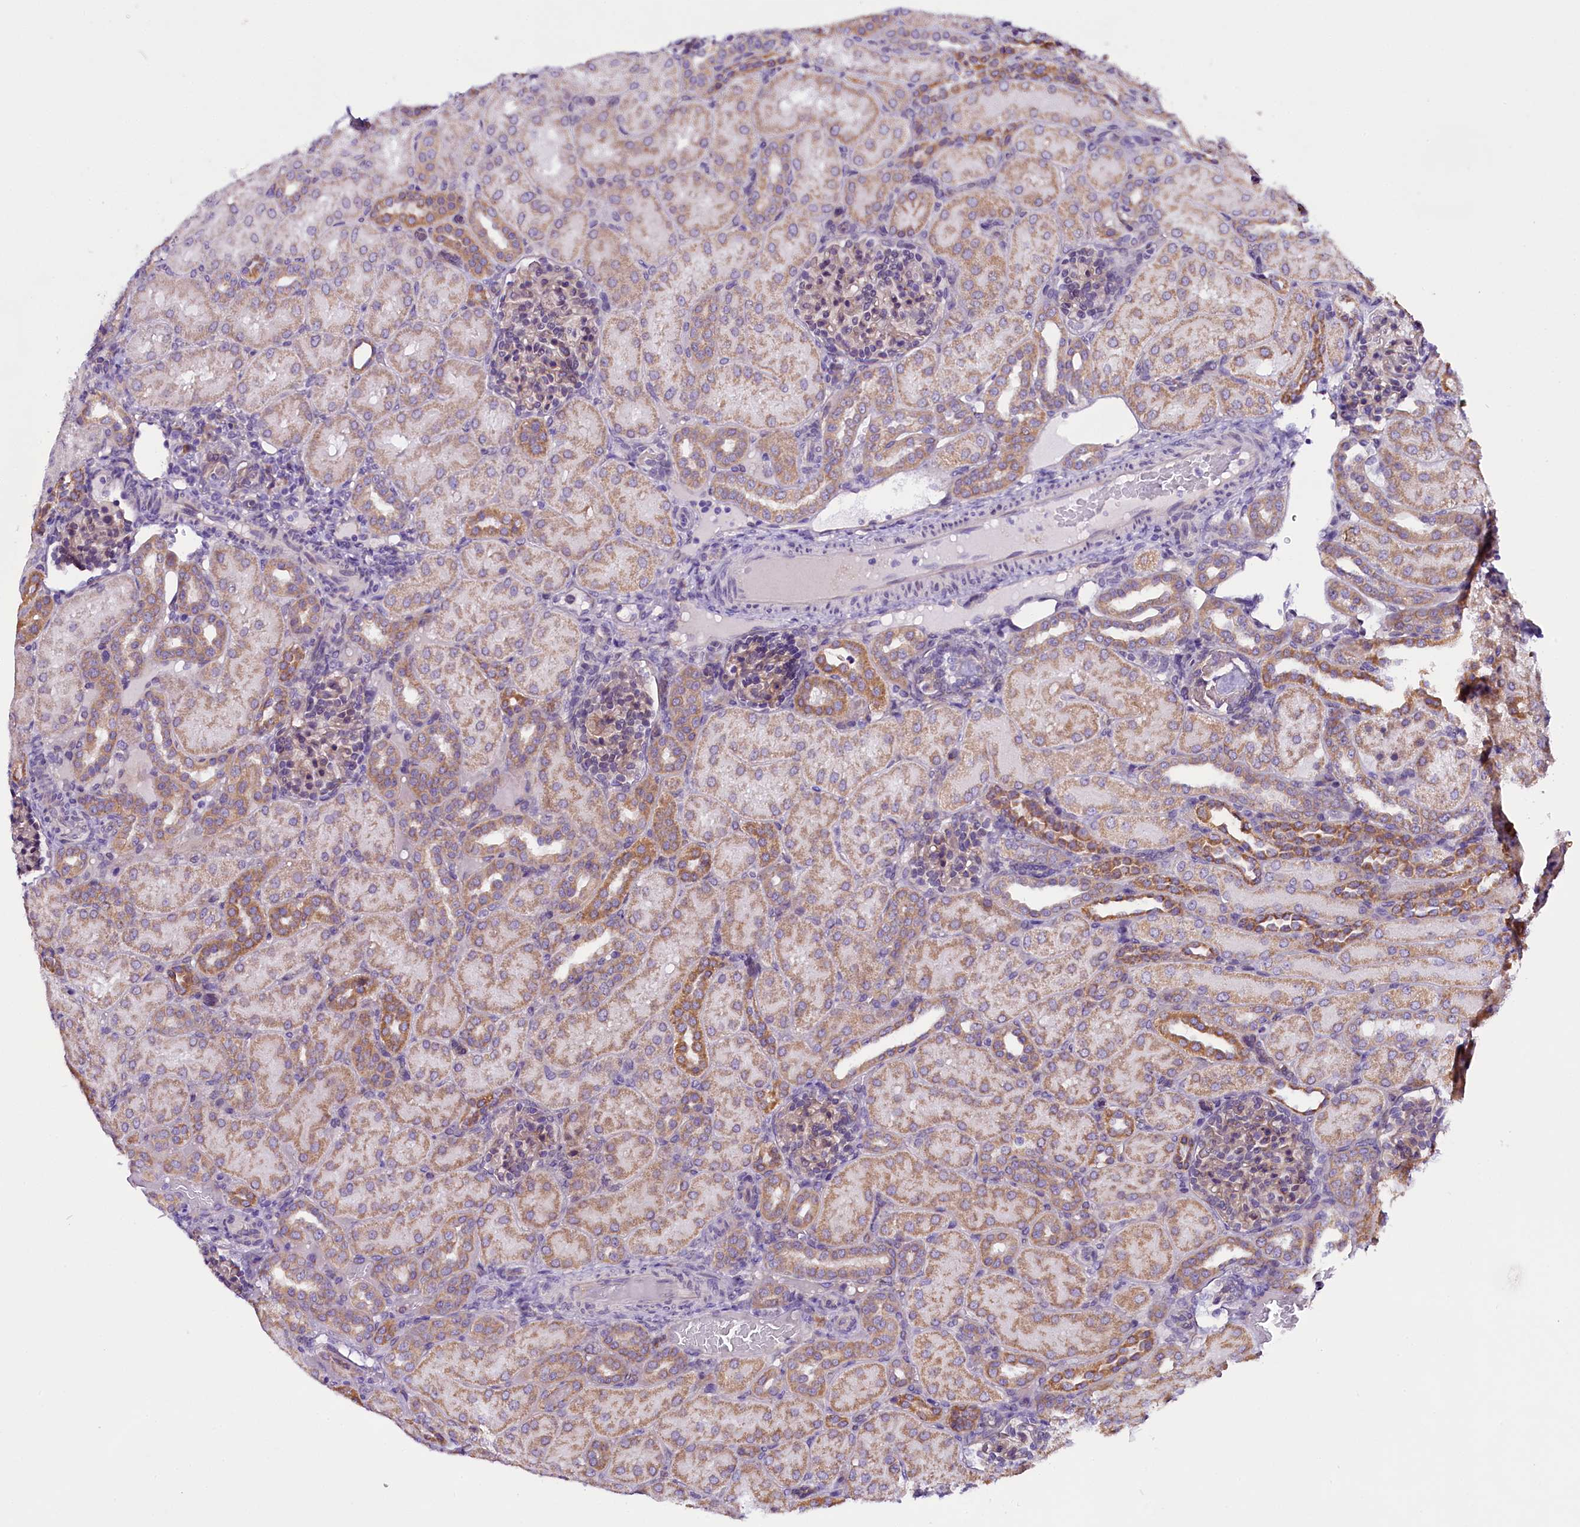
{"staining": {"intensity": "weak", "quantity": "25%-75%", "location": "cytoplasmic/membranous"}, "tissue": "kidney", "cell_type": "Cells in glomeruli", "image_type": "normal", "snomed": [{"axis": "morphology", "description": "Normal tissue, NOS"}, {"axis": "topography", "description": "Kidney"}], "caption": "This histopathology image reveals IHC staining of unremarkable human kidney, with low weak cytoplasmic/membranous positivity in approximately 25%-75% of cells in glomeruli.", "gene": "UACA", "patient": {"sex": "male", "age": 1}}